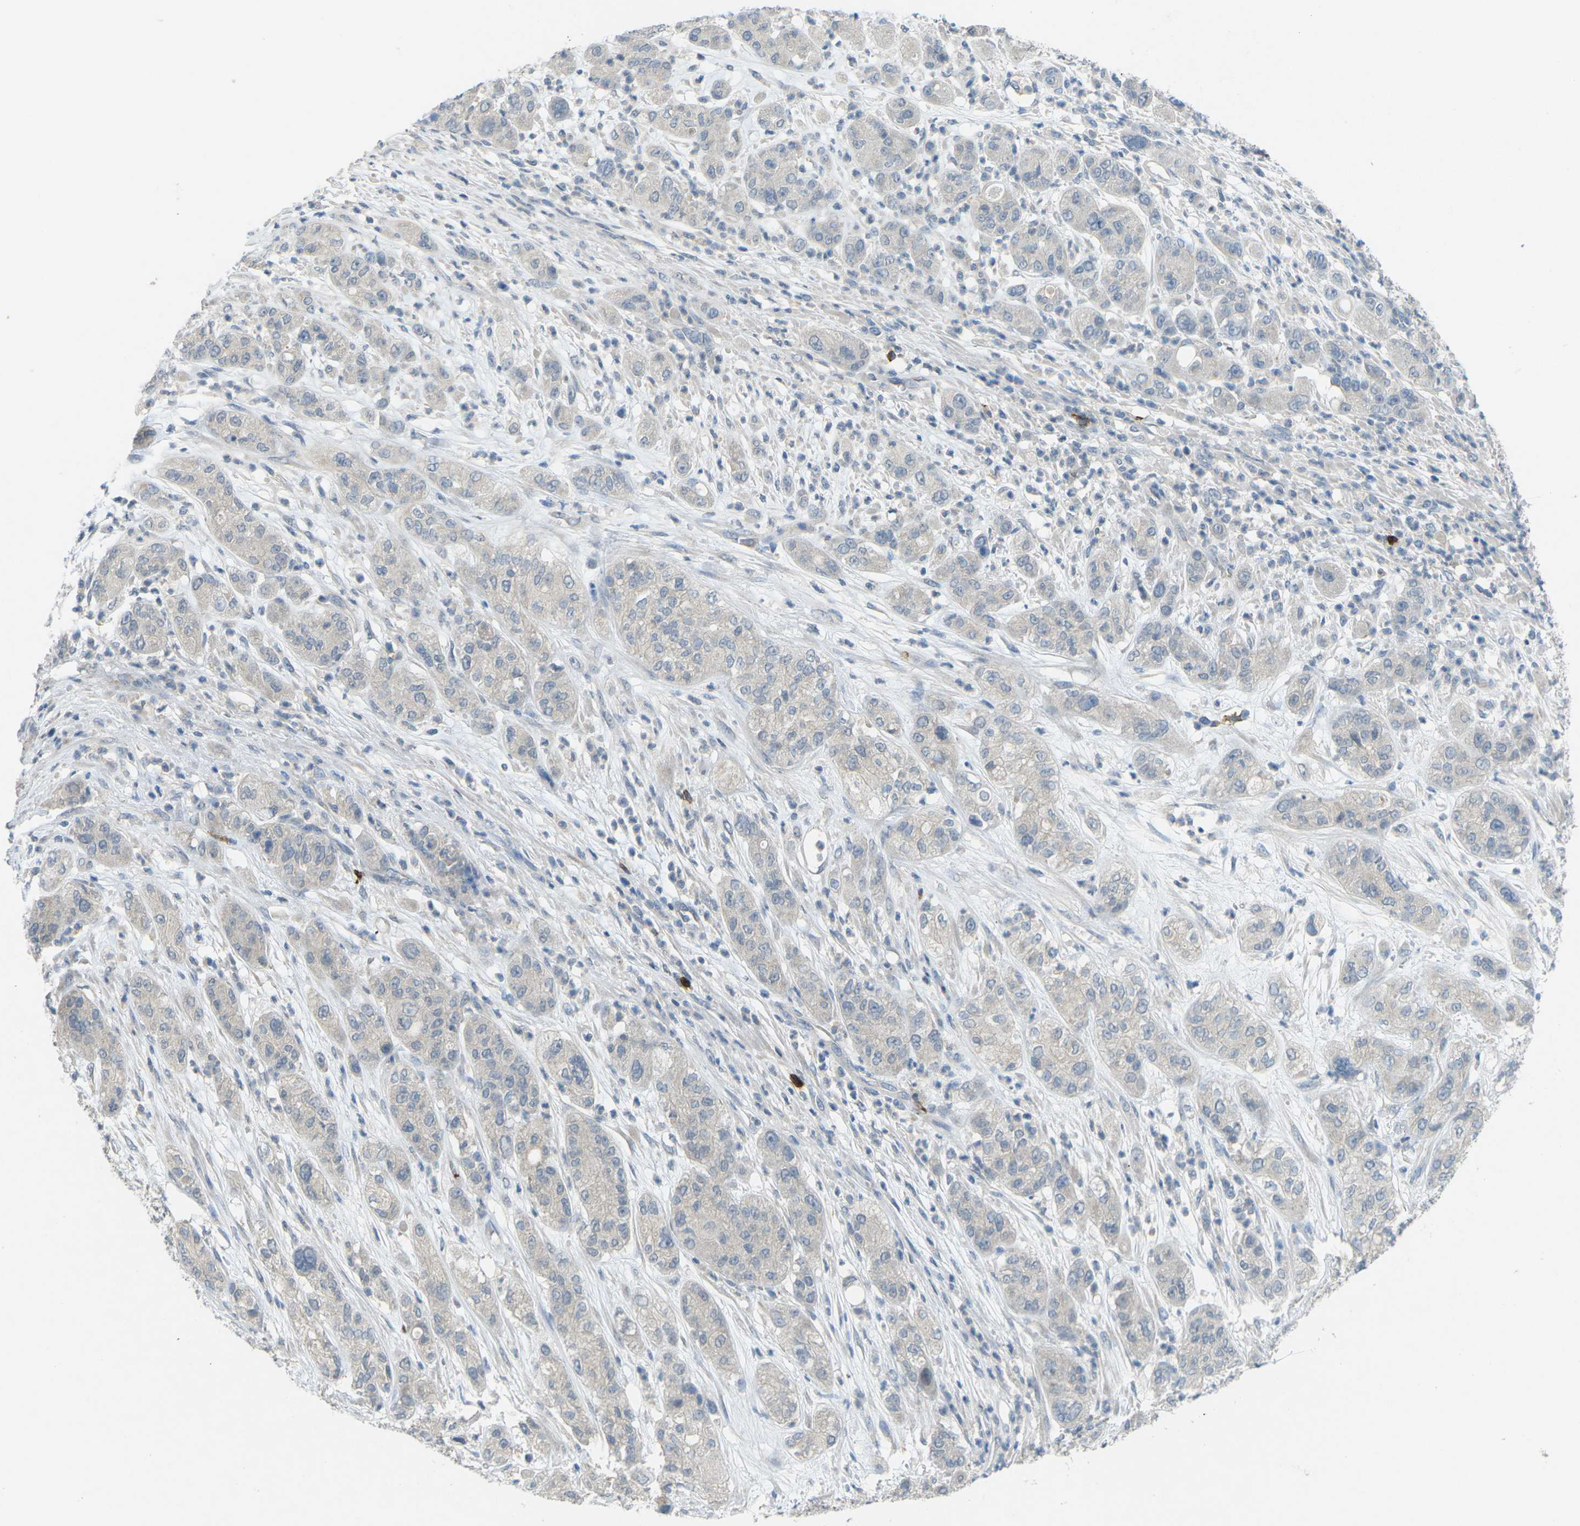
{"staining": {"intensity": "negative", "quantity": "none", "location": "none"}, "tissue": "pancreatic cancer", "cell_type": "Tumor cells", "image_type": "cancer", "snomed": [{"axis": "morphology", "description": "Adenocarcinoma, NOS"}, {"axis": "topography", "description": "Pancreas"}], "caption": "Immunohistochemistry (IHC) micrograph of neoplastic tissue: human pancreatic cancer (adenocarcinoma) stained with DAB (3,3'-diaminobenzidine) displays no significant protein positivity in tumor cells. Brightfield microscopy of immunohistochemistry (IHC) stained with DAB (3,3'-diaminobenzidine) (brown) and hematoxylin (blue), captured at high magnification.", "gene": "CD19", "patient": {"sex": "female", "age": 78}}